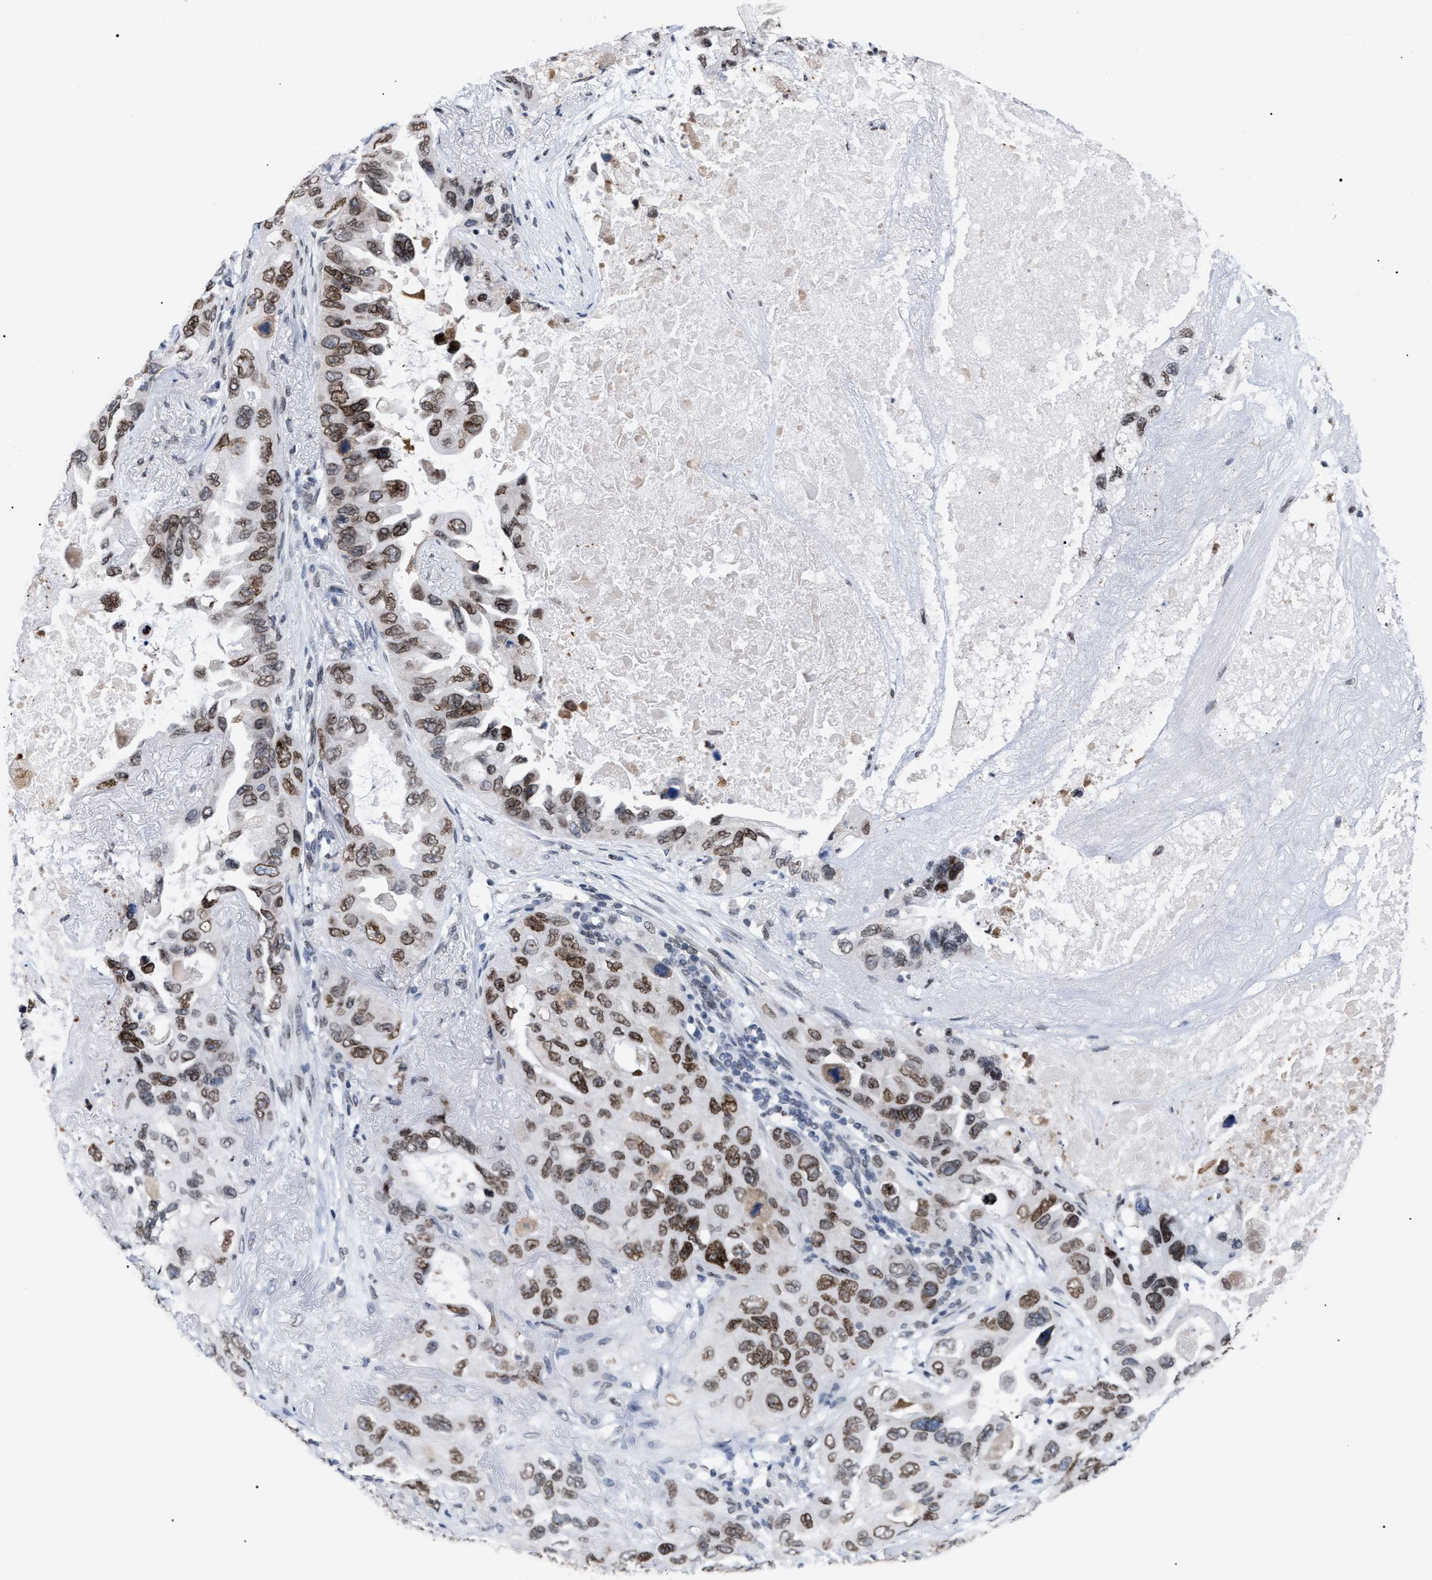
{"staining": {"intensity": "moderate", "quantity": ">75%", "location": "cytoplasmic/membranous,nuclear"}, "tissue": "lung cancer", "cell_type": "Tumor cells", "image_type": "cancer", "snomed": [{"axis": "morphology", "description": "Squamous cell carcinoma, NOS"}, {"axis": "topography", "description": "Lung"}], "caption": "An immunohistochemistry (IHC) micrograph of tumor tissue is shown. Protein staining in brown shows moderate cytoplasmic/membranous and nuclear positivity in lung squamous cell carcinoma within tumor cells.", "gene": "TPR", "patient": {"sex": "female", "age": 73}}